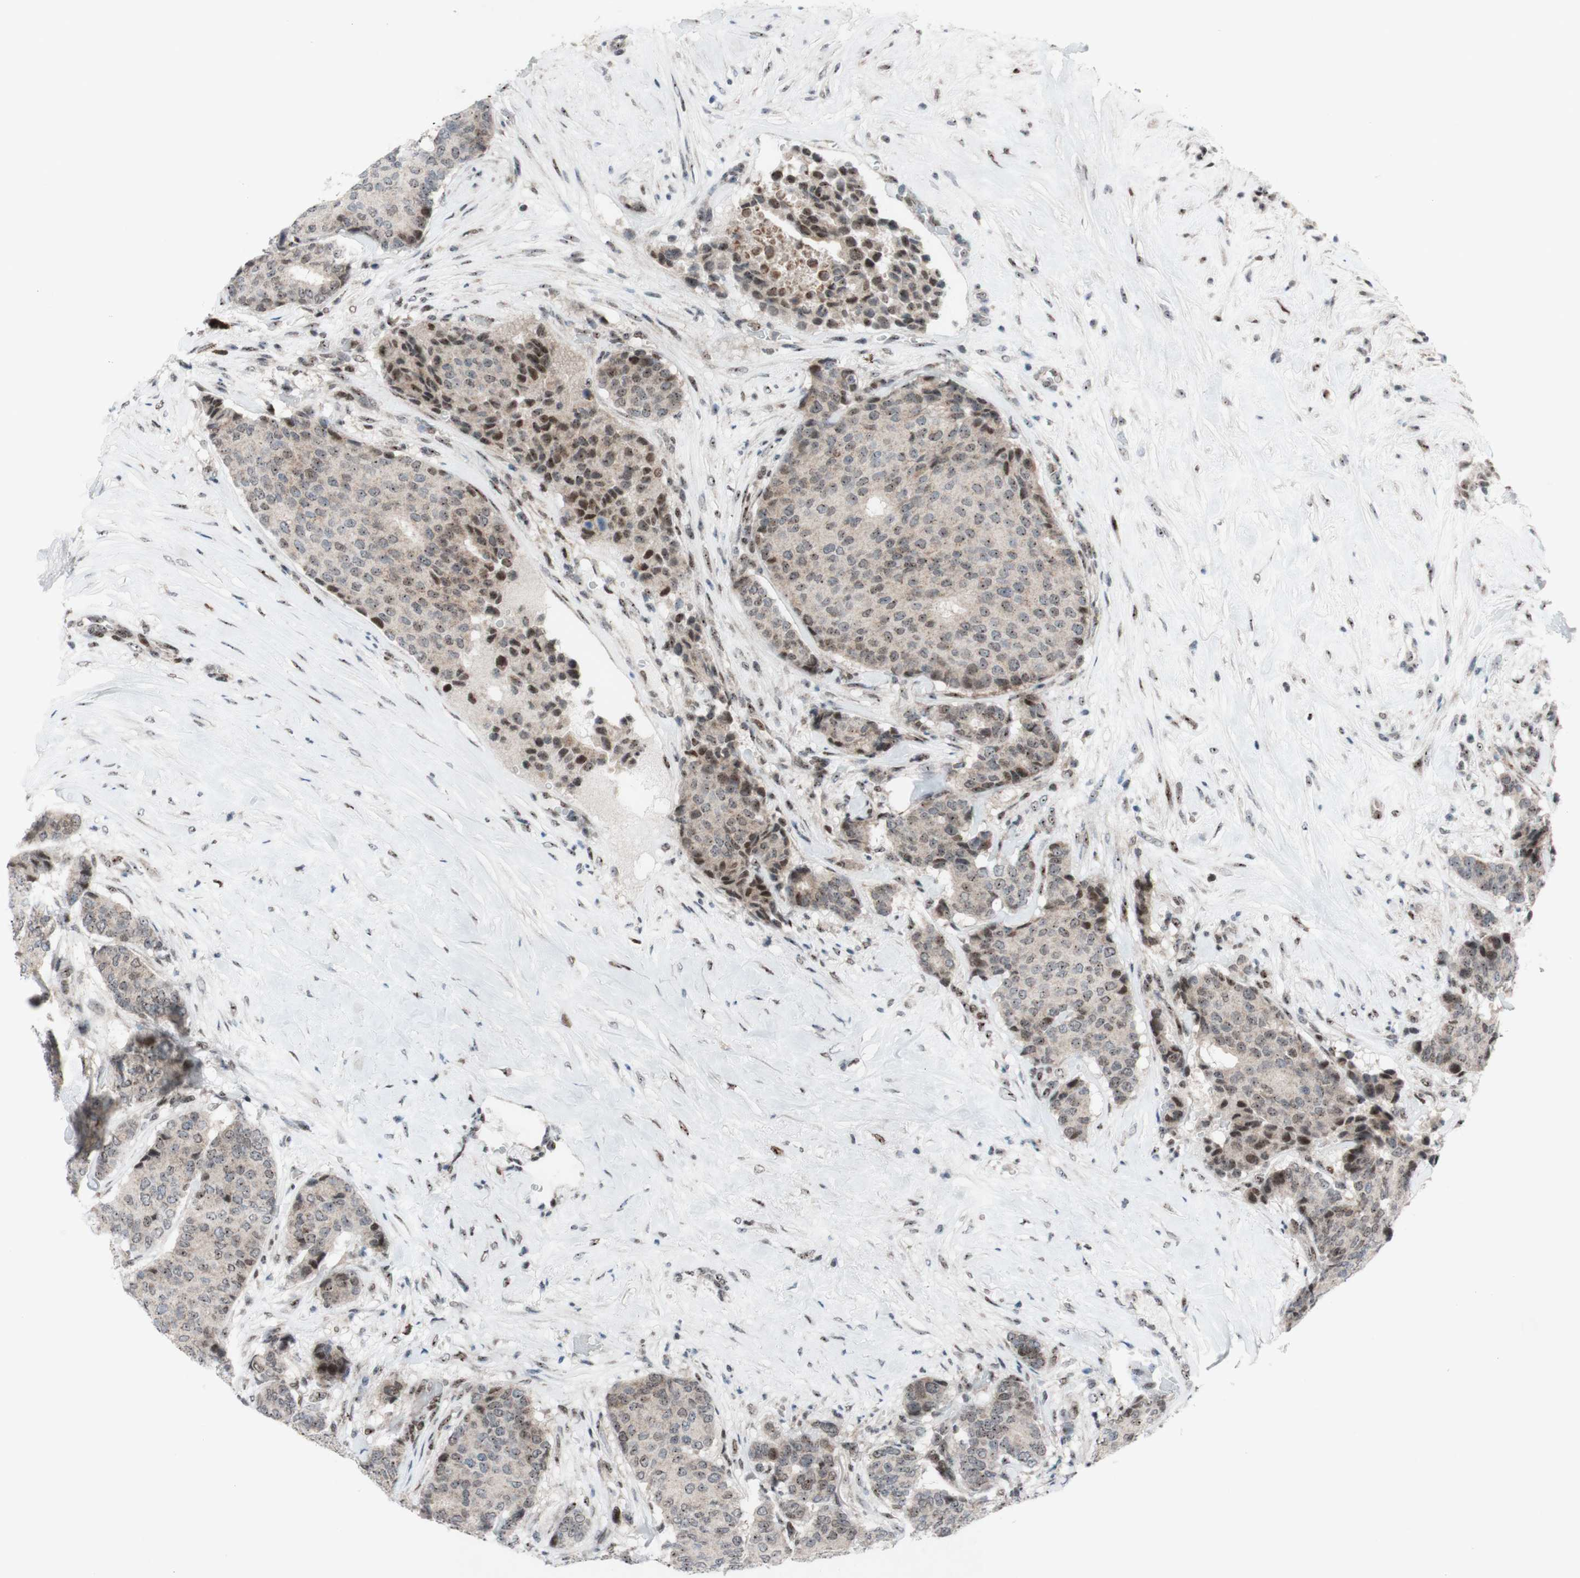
{"staining": {"intensity": "moderate", "quantity": ">75%", "location": "nuclear"}, "tissue": "breast cancer", "cell_type": "Tumor cells", "image_type": "cancer", "snomed": [{"axis": "morphology", "description": "Duct carcinoma"}, {"axis": "topography", "description": "Breast"}], "caption": "Immunohistochemical staining of human invasive ductal carcinoma (breast) demonstrates medium levels of moderate nuclear expression in approximately >75% of tumor cells. (IHC, brightfield microscopy, high magnification).", "gene": "POLR1A", "patient": {"sex": "female", "age": 75}}